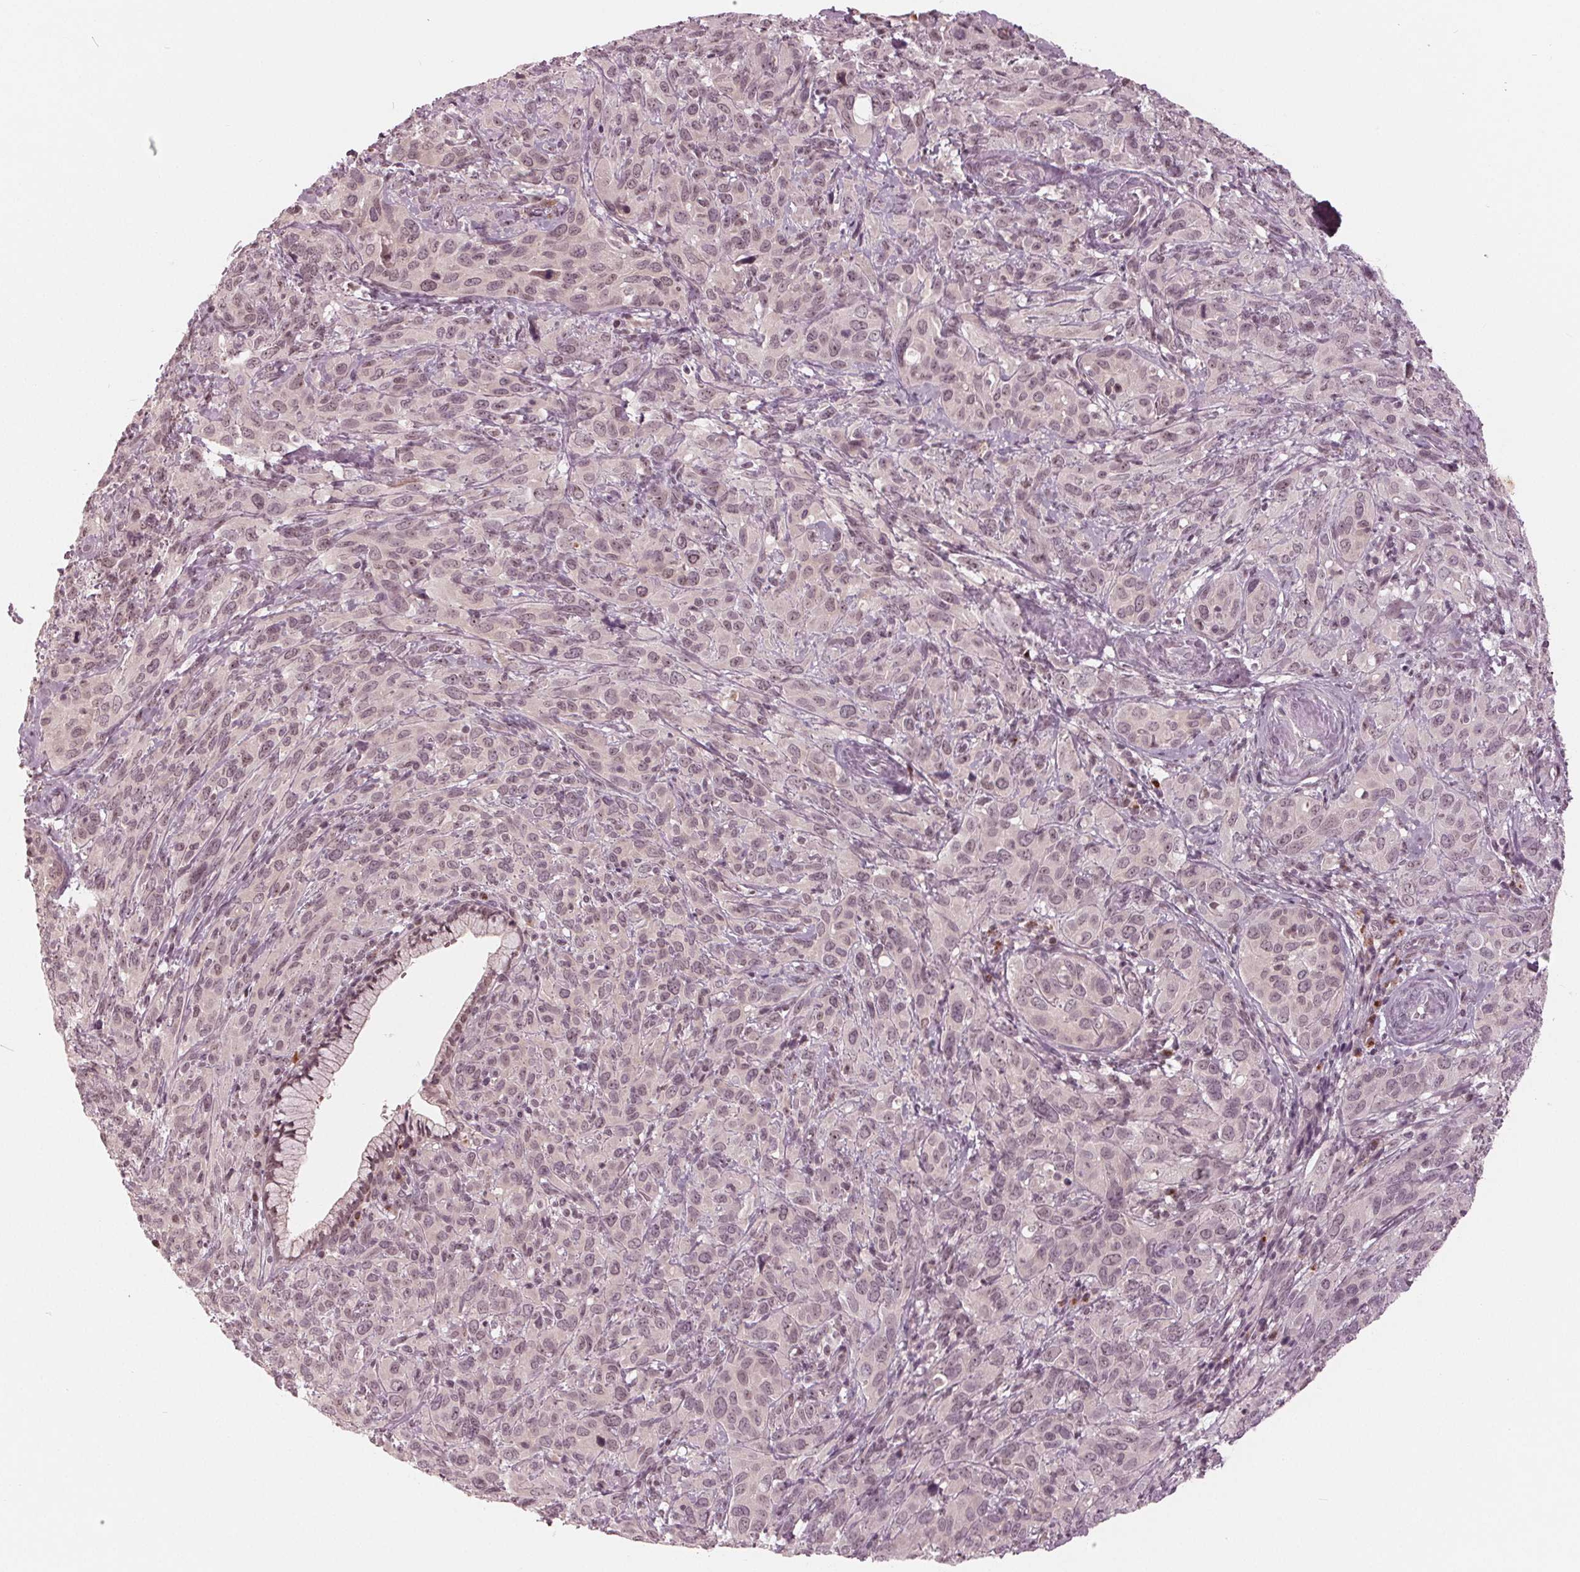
{"staining": {"intensity": "weak", "quantity": "25%-75%", "location": "nuclear"}, "tissue": "cervical cancer", "cell_type": "Tumor cells", "image_type": "cancer", "snomed": [{"axis": "morphology", "description": "Squamous cell carcinoma, NOS"}, {"axis": "topography", "description": "Cervix"}], "caption": "Protein staining of cervical squamous cell carcinoma tissue shows weak nuclear expression in approximately 25%-75% of tumor cells.", "gene": "SLX4", "patient": {"sex": "female", "age": 51}}